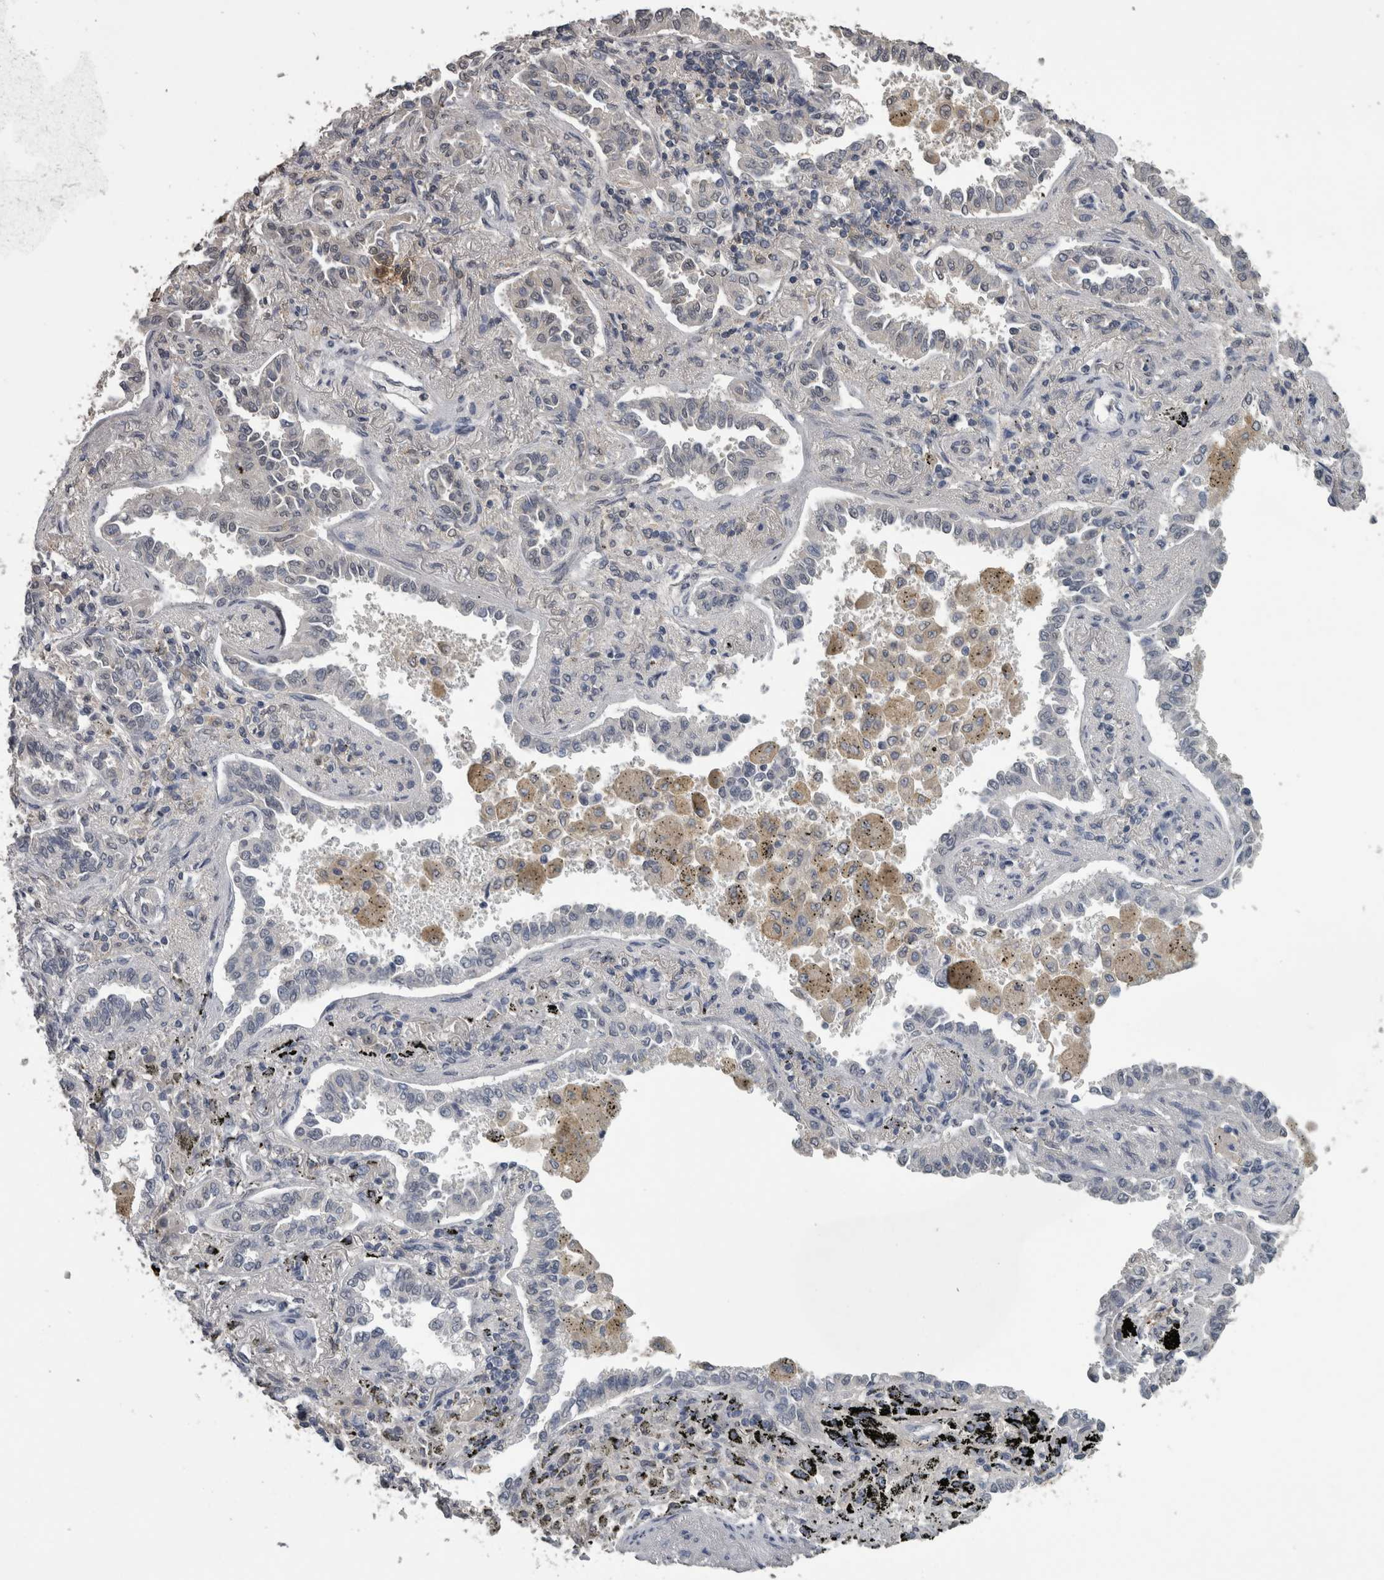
{"staining": {"intensity": "negative", "quantity": "none", "location": "none"}, "tissue": "lung cancer", "cell_type": "Tumor cells", "image_type": "cancer", "snomed": [{"axis": "morphology", "description": "Normal tissue, NOS"}, {"axis": "morphology", "description": "Adenocarcinoma, NOS"}, {"axis": "topography", "description": "Lung"}], "caption": "A photomicrograph of lung adenocarcinoma stained for a protein shows no brown staining in tumor cells.", "gene": "PIK3AP1", "patient": {"sex": "male", "age": 59}}